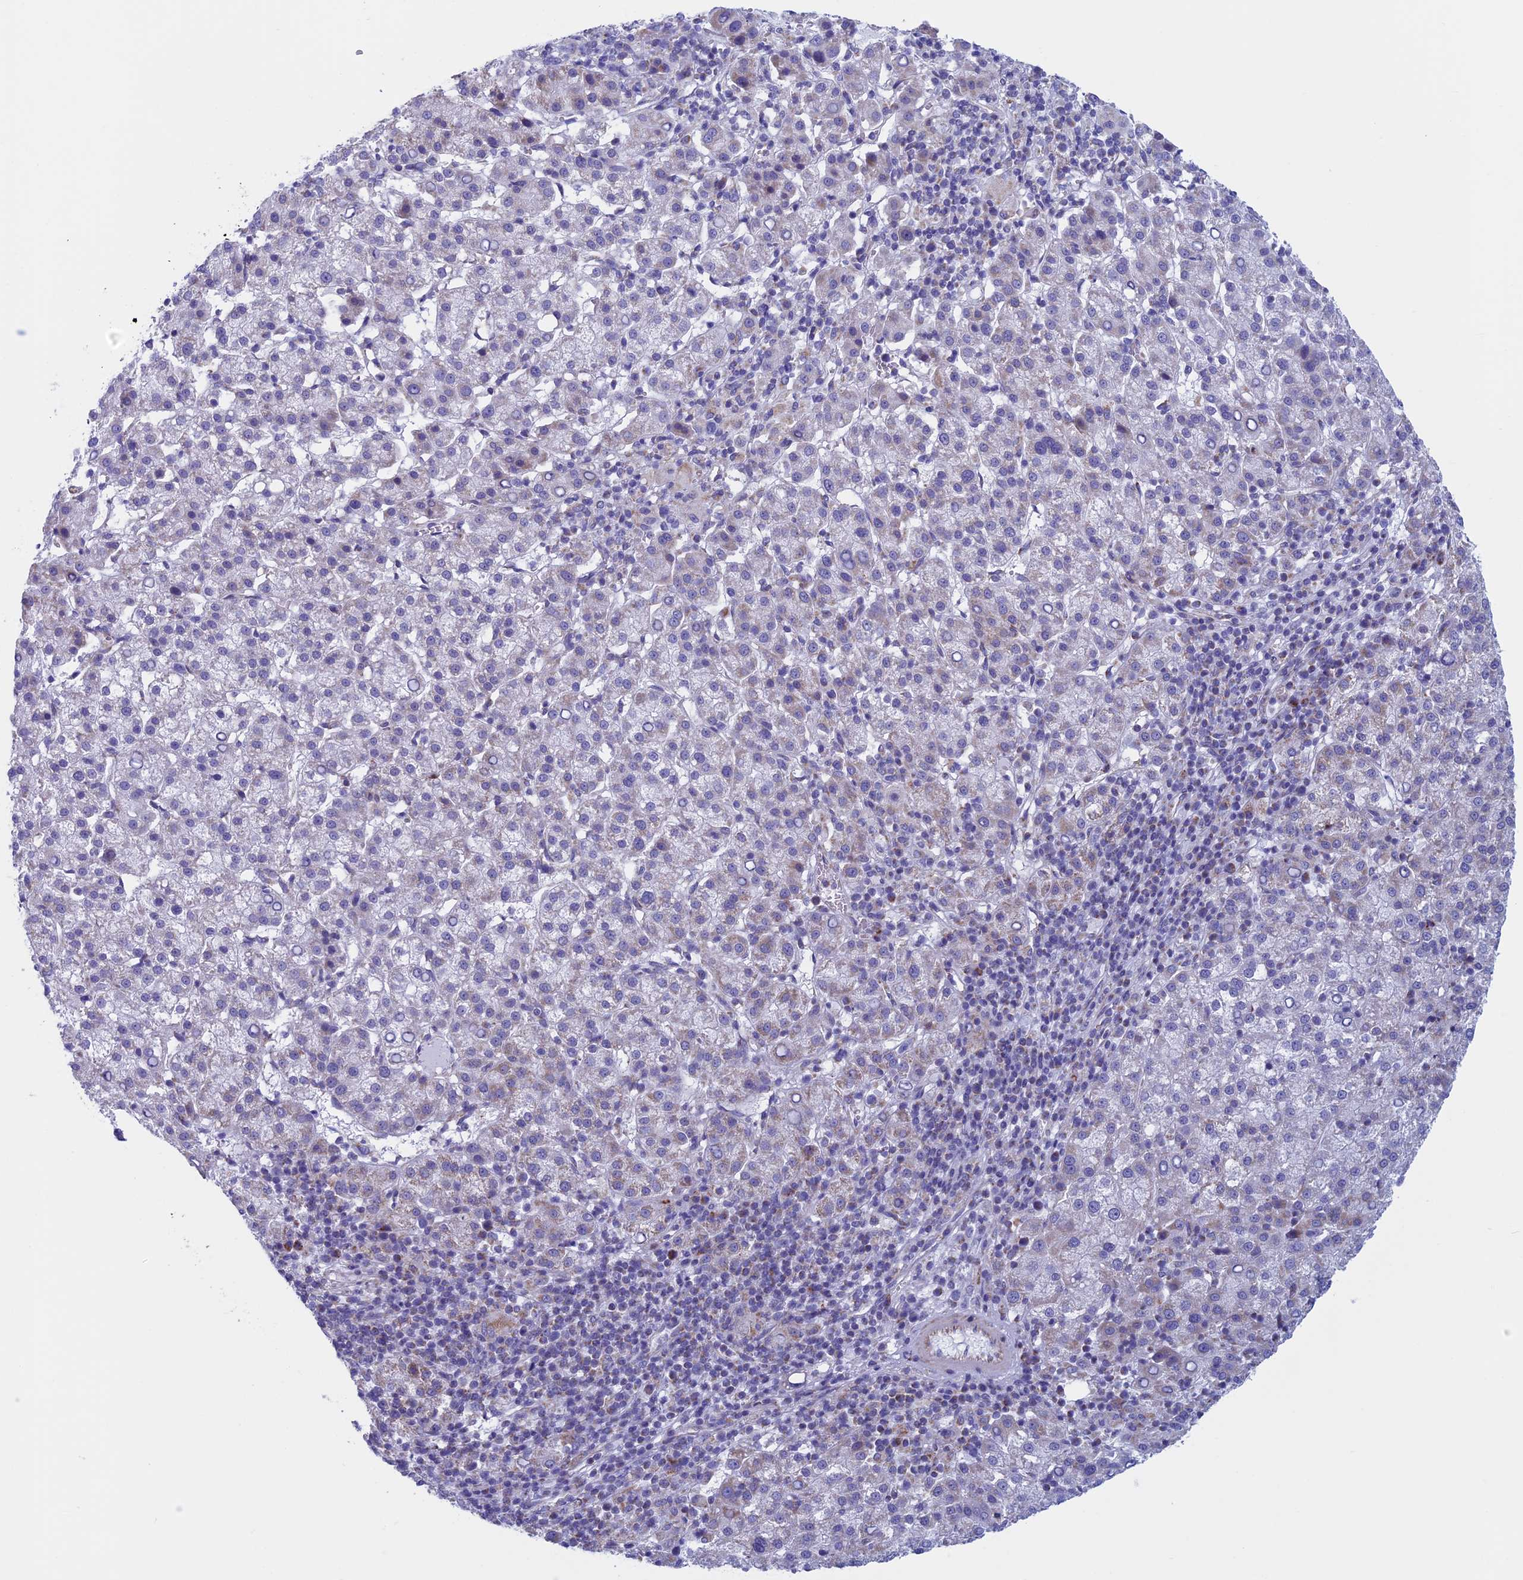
{"staining": {"intensity": "weak", "quantity": "<25%", "location": "cytoplasmic/membranous"}, "tissue": "liver cancer", "cell_type": "Tumor cells", "image_type": "cancer", "snomed": [{"axis": "morphology", "description": "Carcinoma, Hepatocellular, NOS"}, {"axis": "topography", "description": "Liver"}], "caption": "Liver cancer (hepatocellular carcinoma) stained for a protein using immunohistochemistry (IHC) reveals no staining tumor cells.", "gene": "NDUFB9", "patient": {"sex": "female", "age": 58}}